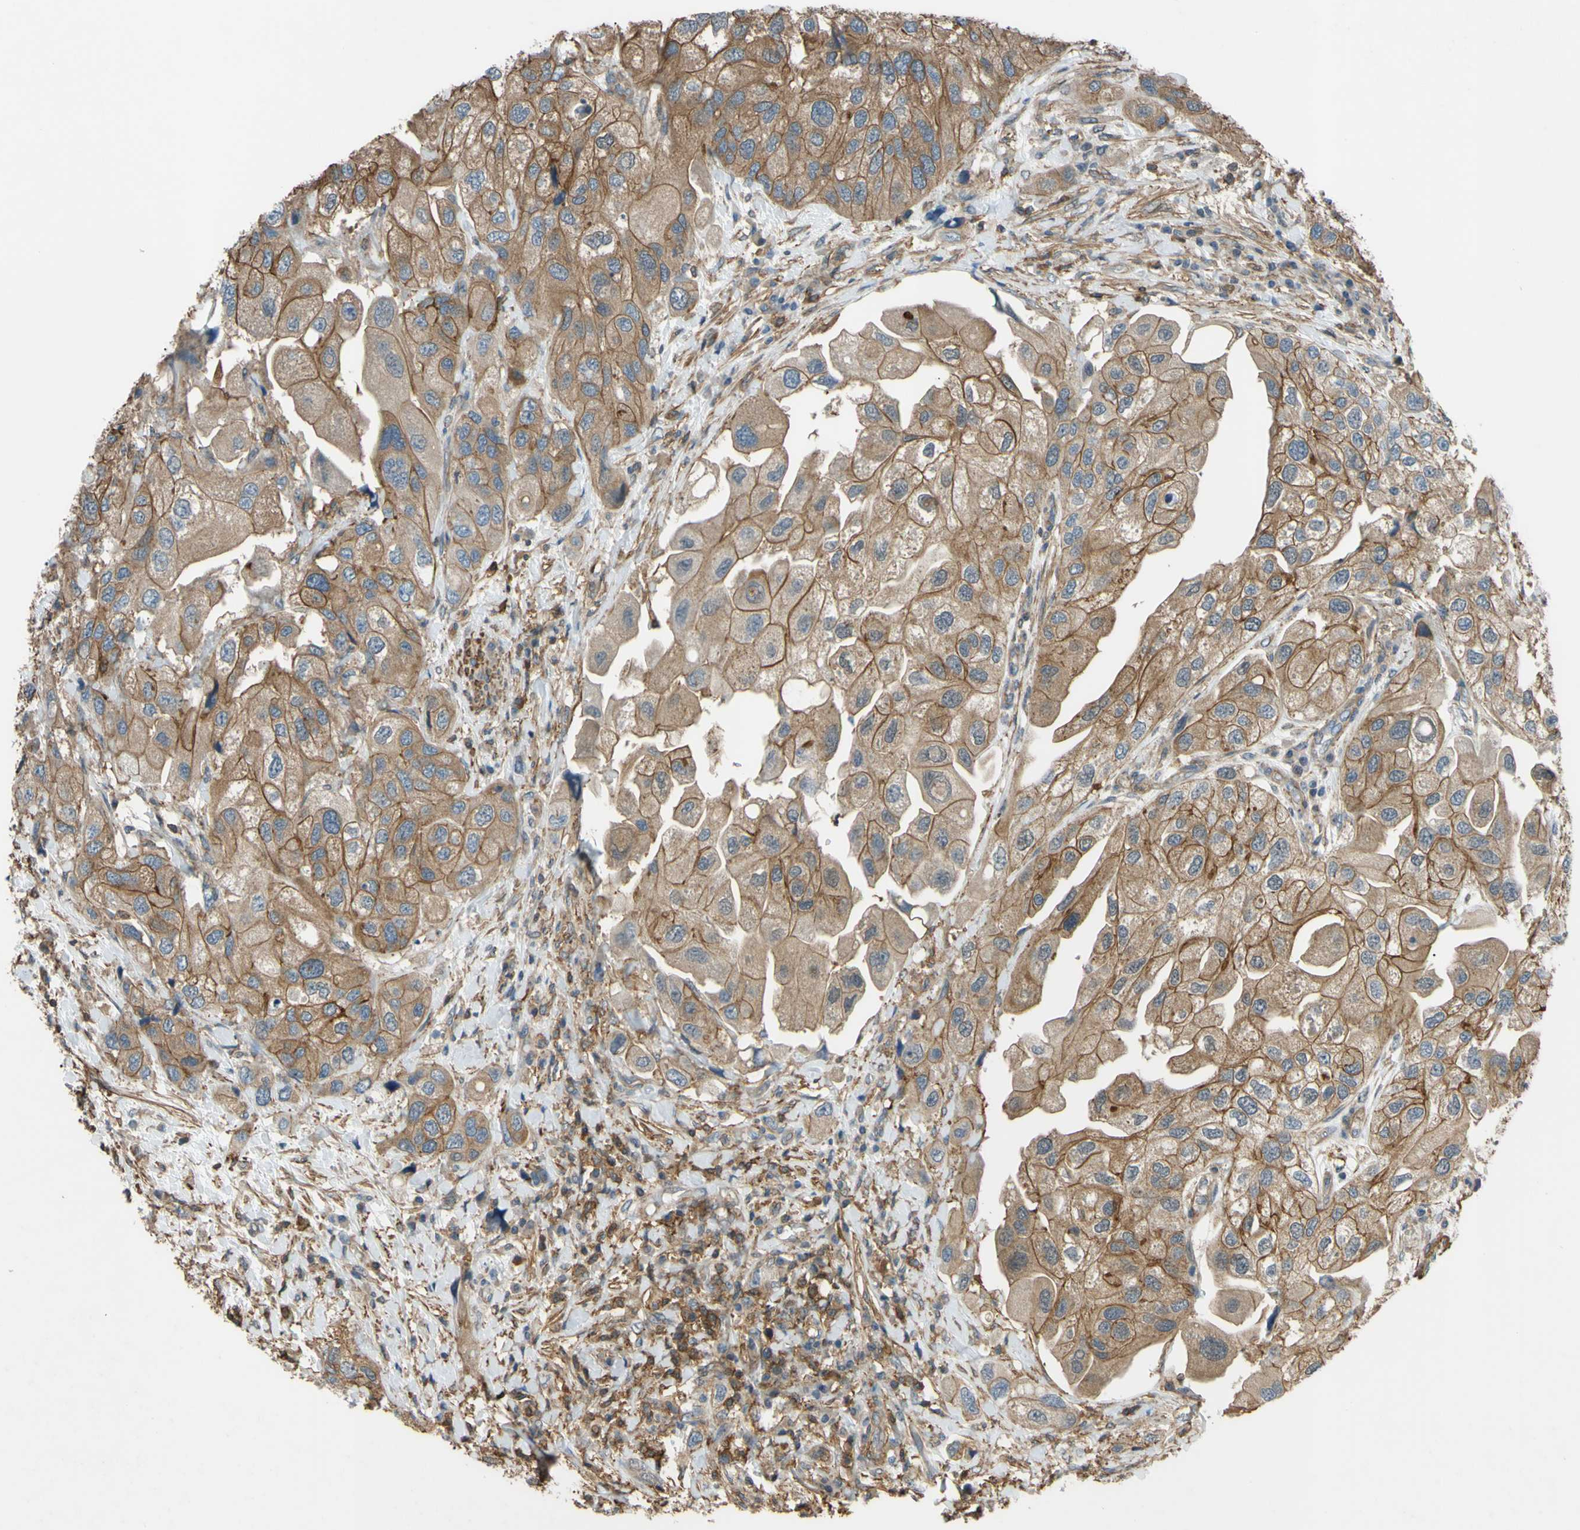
{"staining": {"intensity": "moderate", "quantity": "25%-75%", "location": "cytoplasmic/membranous"}, "tissue": "urothelial cancer", "cell_type": "Tumor cells", "image_type": "cancer", "snomed": [{"axis": "morphology", "description": "Urothelial carcinoma, High grade"}, {"axis": "topography", "description": "Urinary bladder"}], "caption": "Immunohistochemistry image of neoplastic tissue: human high-grade urothelial carcinoma stained using IHC shows medium levels of moderate protein expression localized specifically in the cytoplasmic/membranous of tumor cells, appearing as a cytoplasmic/membranous brown color.", "gene": "ADD3", "patient": {"sex": "female", "age": 64}}